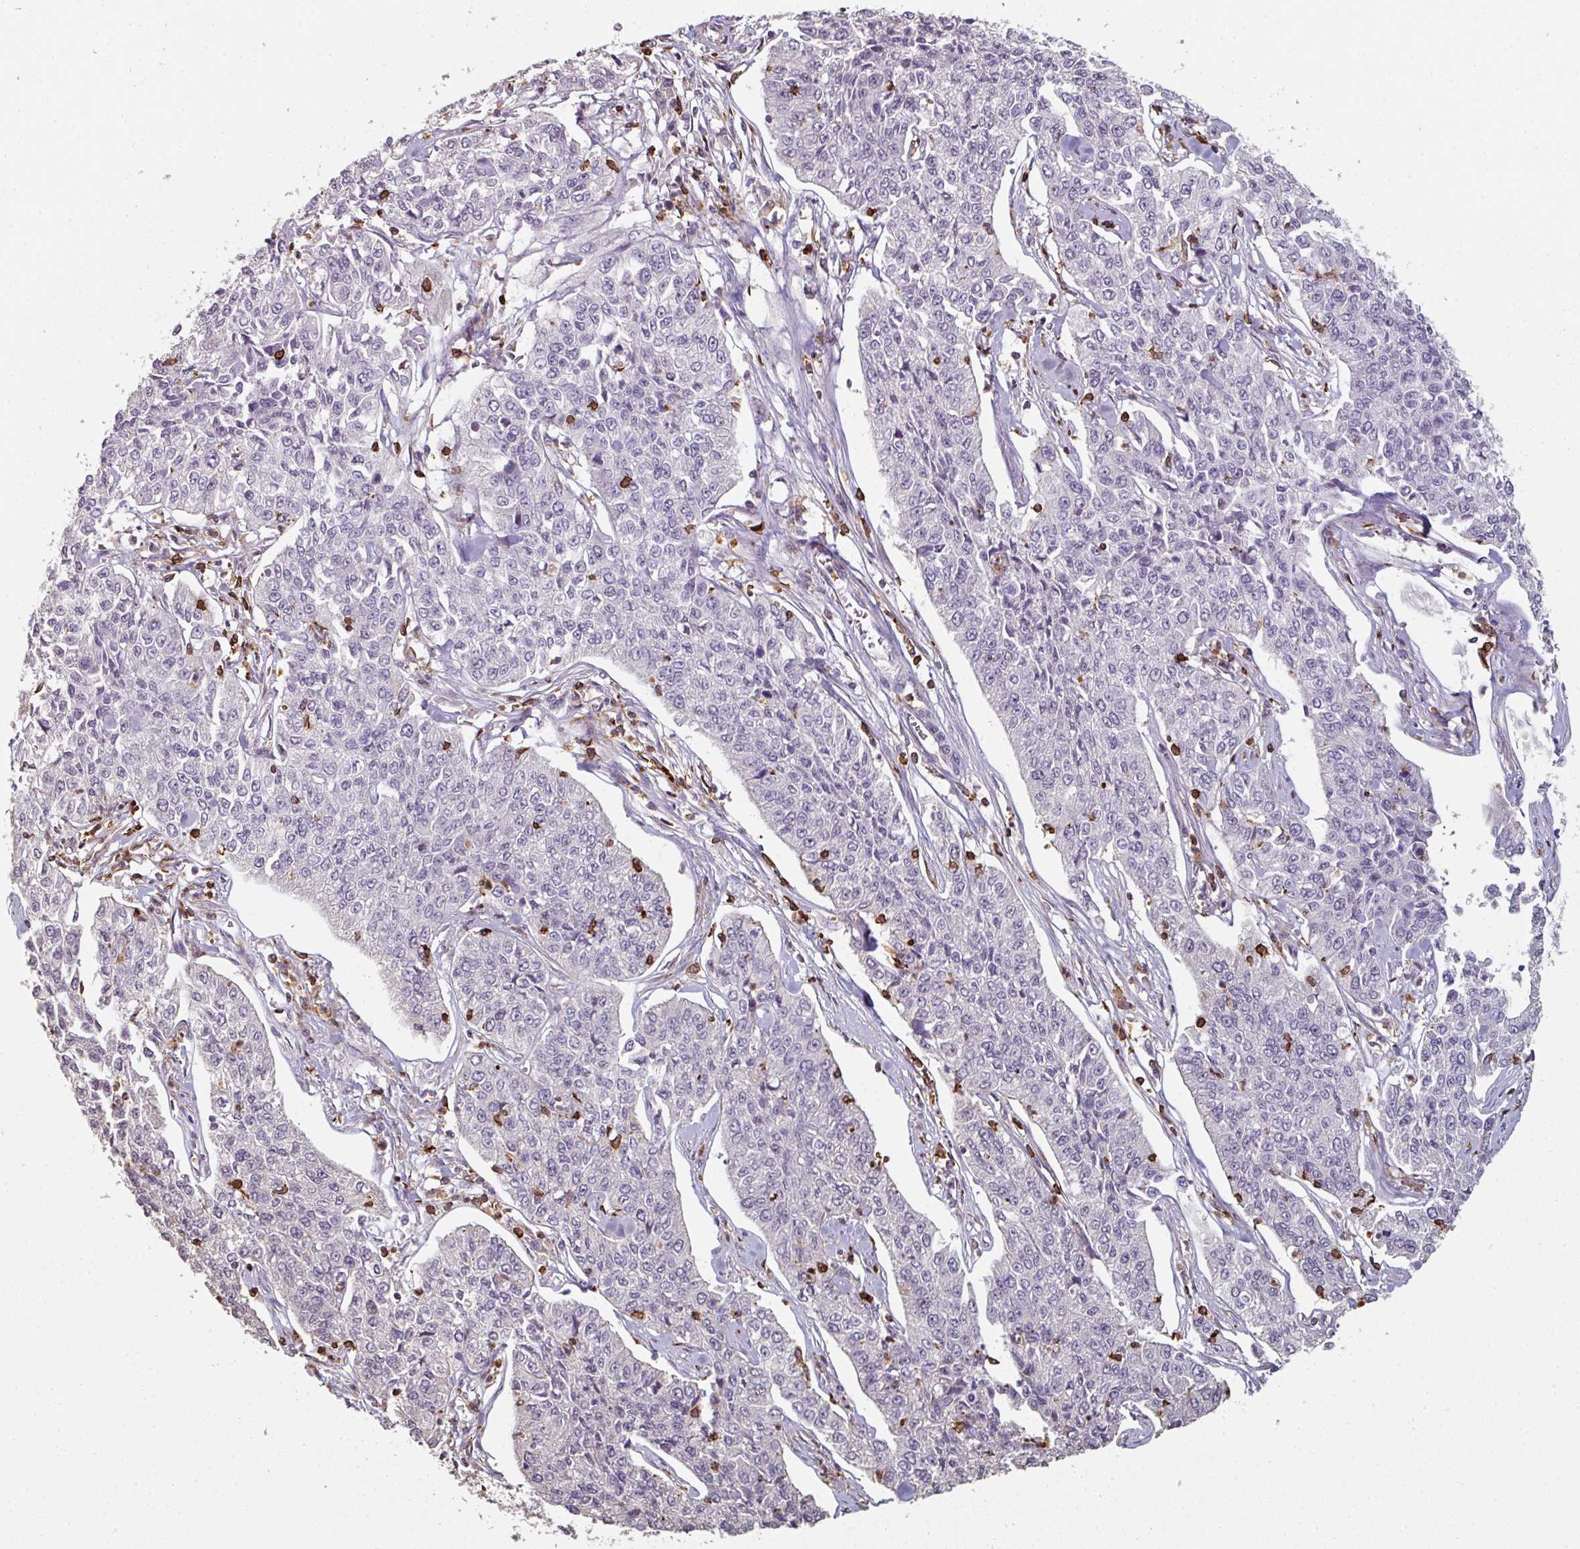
{"staining": {"intensity": "negative", "quantity": "none", "location": "none"}, "tissue": "cervical cancer", "cell_type": "Tumor cells", "image_type": "cancer", "snomed": [{"axis": "morphology", "description": "Squamous cell carcinoma, NOS"}, {"axis": "topography", "description": "Cervix"}], "caption": "A micrograph of squamous cell carcinoma (cervical) stained for a protein exhibits no brown staining in tumor cells. (DAB (3,3'-diaminobenzidine) immunohistochemistry (IHC) visualized using brightfield microscopy, high magnification).", "gene": "OLFML2B", "patient": {"sex": "female", "age": 35}}